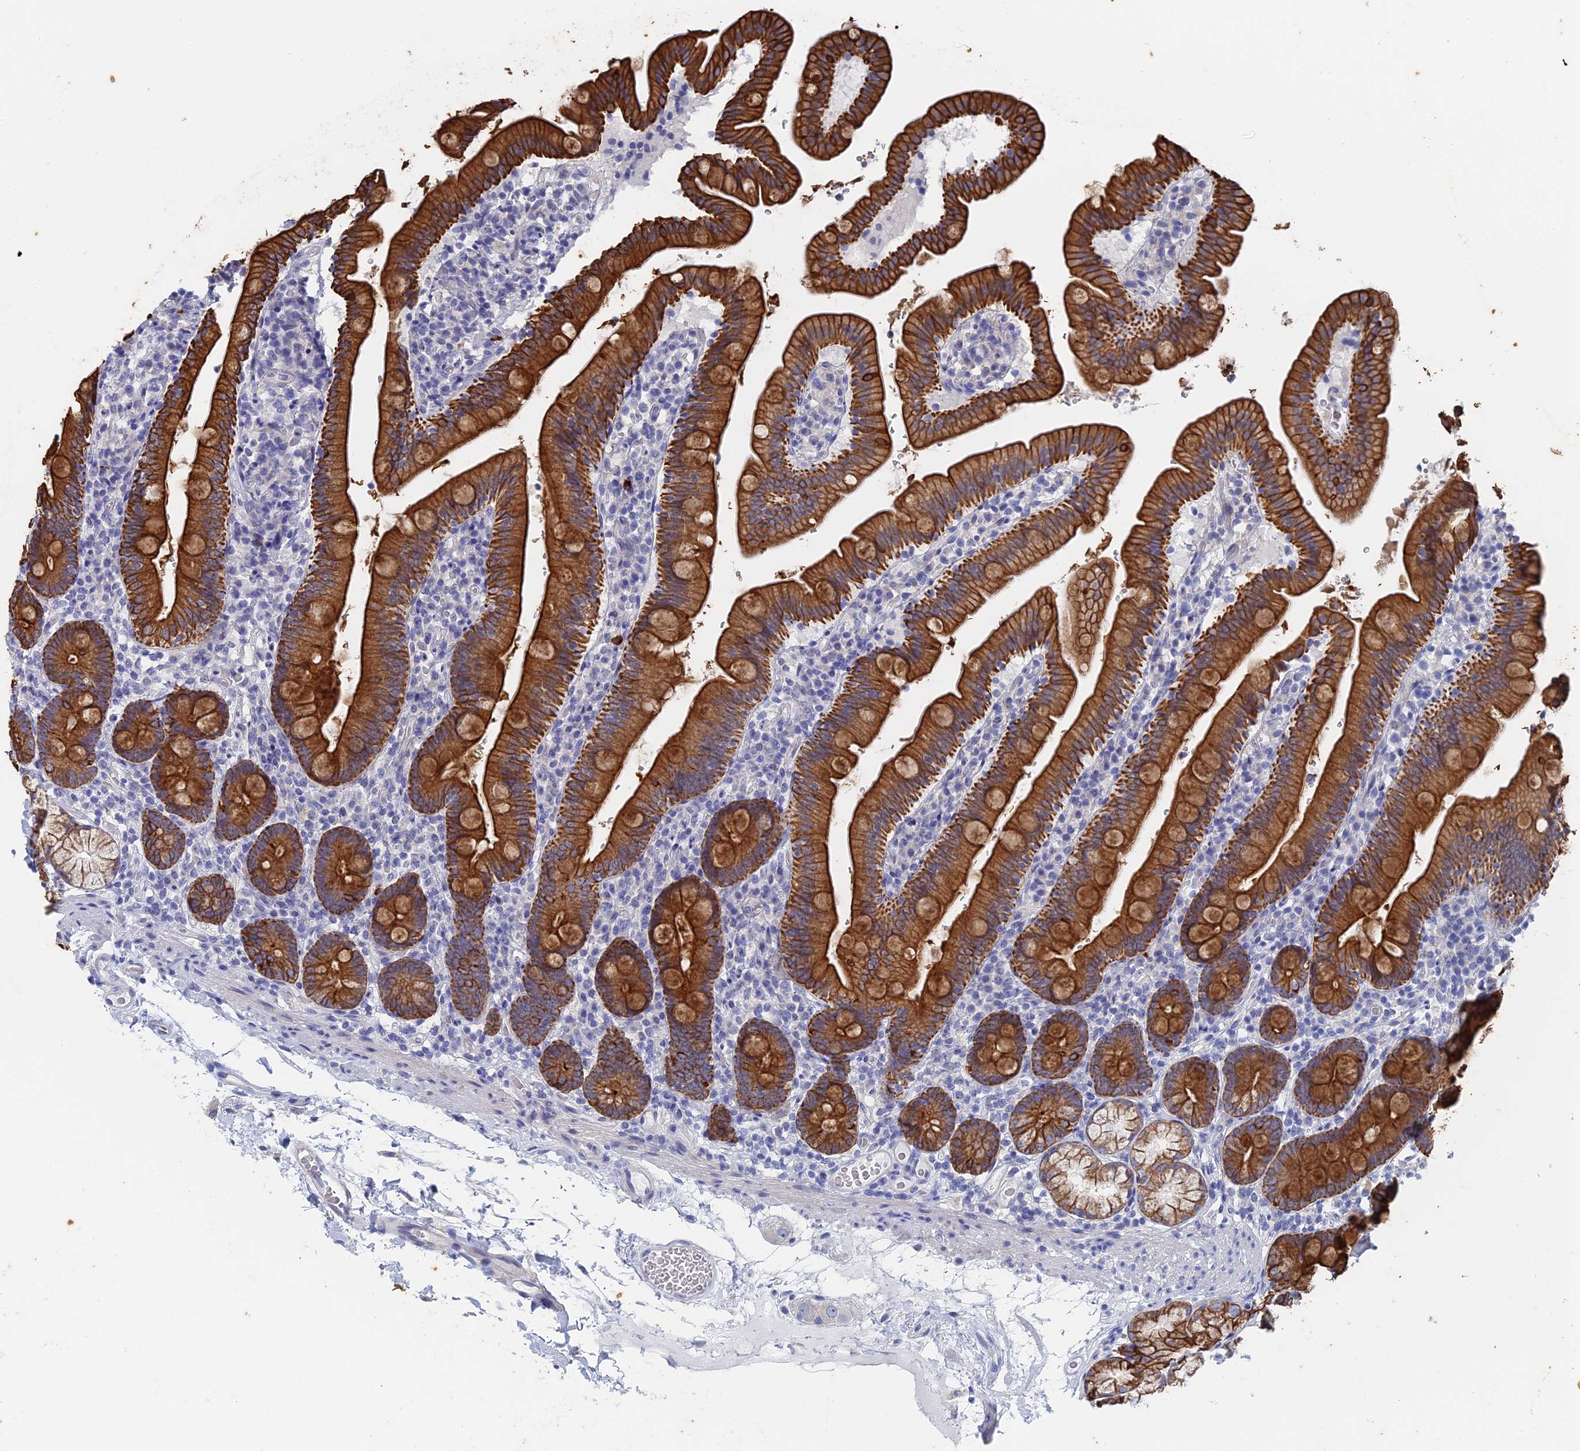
{"staining": {"intensity": "strong", "quantity": ">75%", "location": "cytoplasmic/membranous"}, "tissue": "duodenum", "cell_type": "Glandular cells", "image_type": "normal", "snomed": [{"axis": "morphology", "description": "Normal tissue, NOS"}, {"axis": "topography", "description": "Duodenum"}], "caption": "Immunohistochemistry (IHC) (DAB (3,3'-diaminobenzidine)) staining of benign duodenum demonstrates strong cytoplasmic/membranous protein expression in approximately >75% of glandular cells.", "gene": "SRFBP1", "patient": {"sex": "female", "age": 67}}